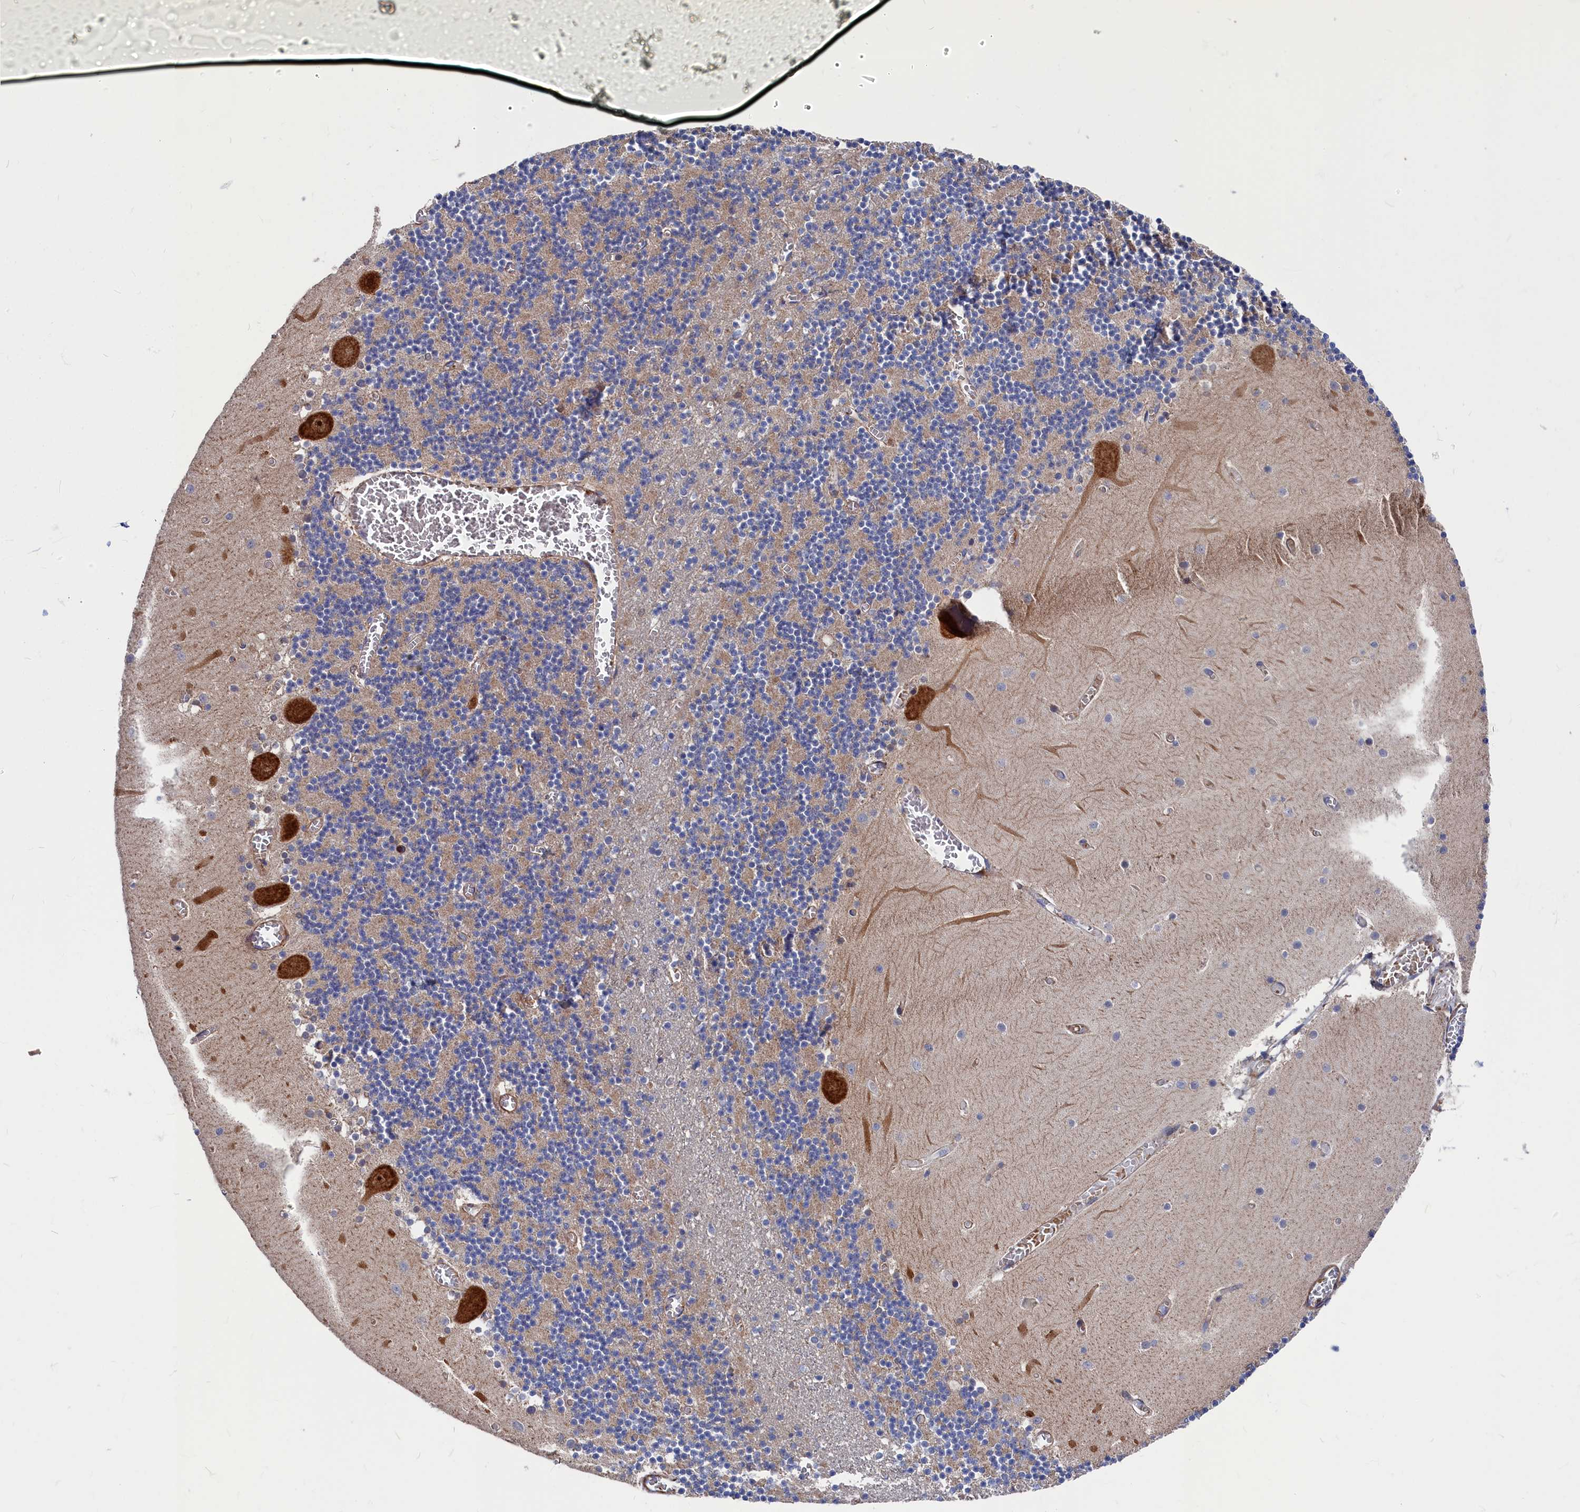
{"staining": {"intensity": "negative", "quantity": "none", "location": "none"}, "tissue": "cerebellum", "cell_type": "Cells in granular layer", "image_type": "normal", "snomed": [{"axis": "morphology", "description": "Normal tissue, NOS"}, {"axis": "topography", "description": "Cerebellum"}], "caption": "High power microscopy image of an immunohistochemistry photomicrograph of normal cerebellum, revealing no significant staining in cells in granular layer.", "gene": "LDHD", "patient": {"sex": "female", "age": 28}}